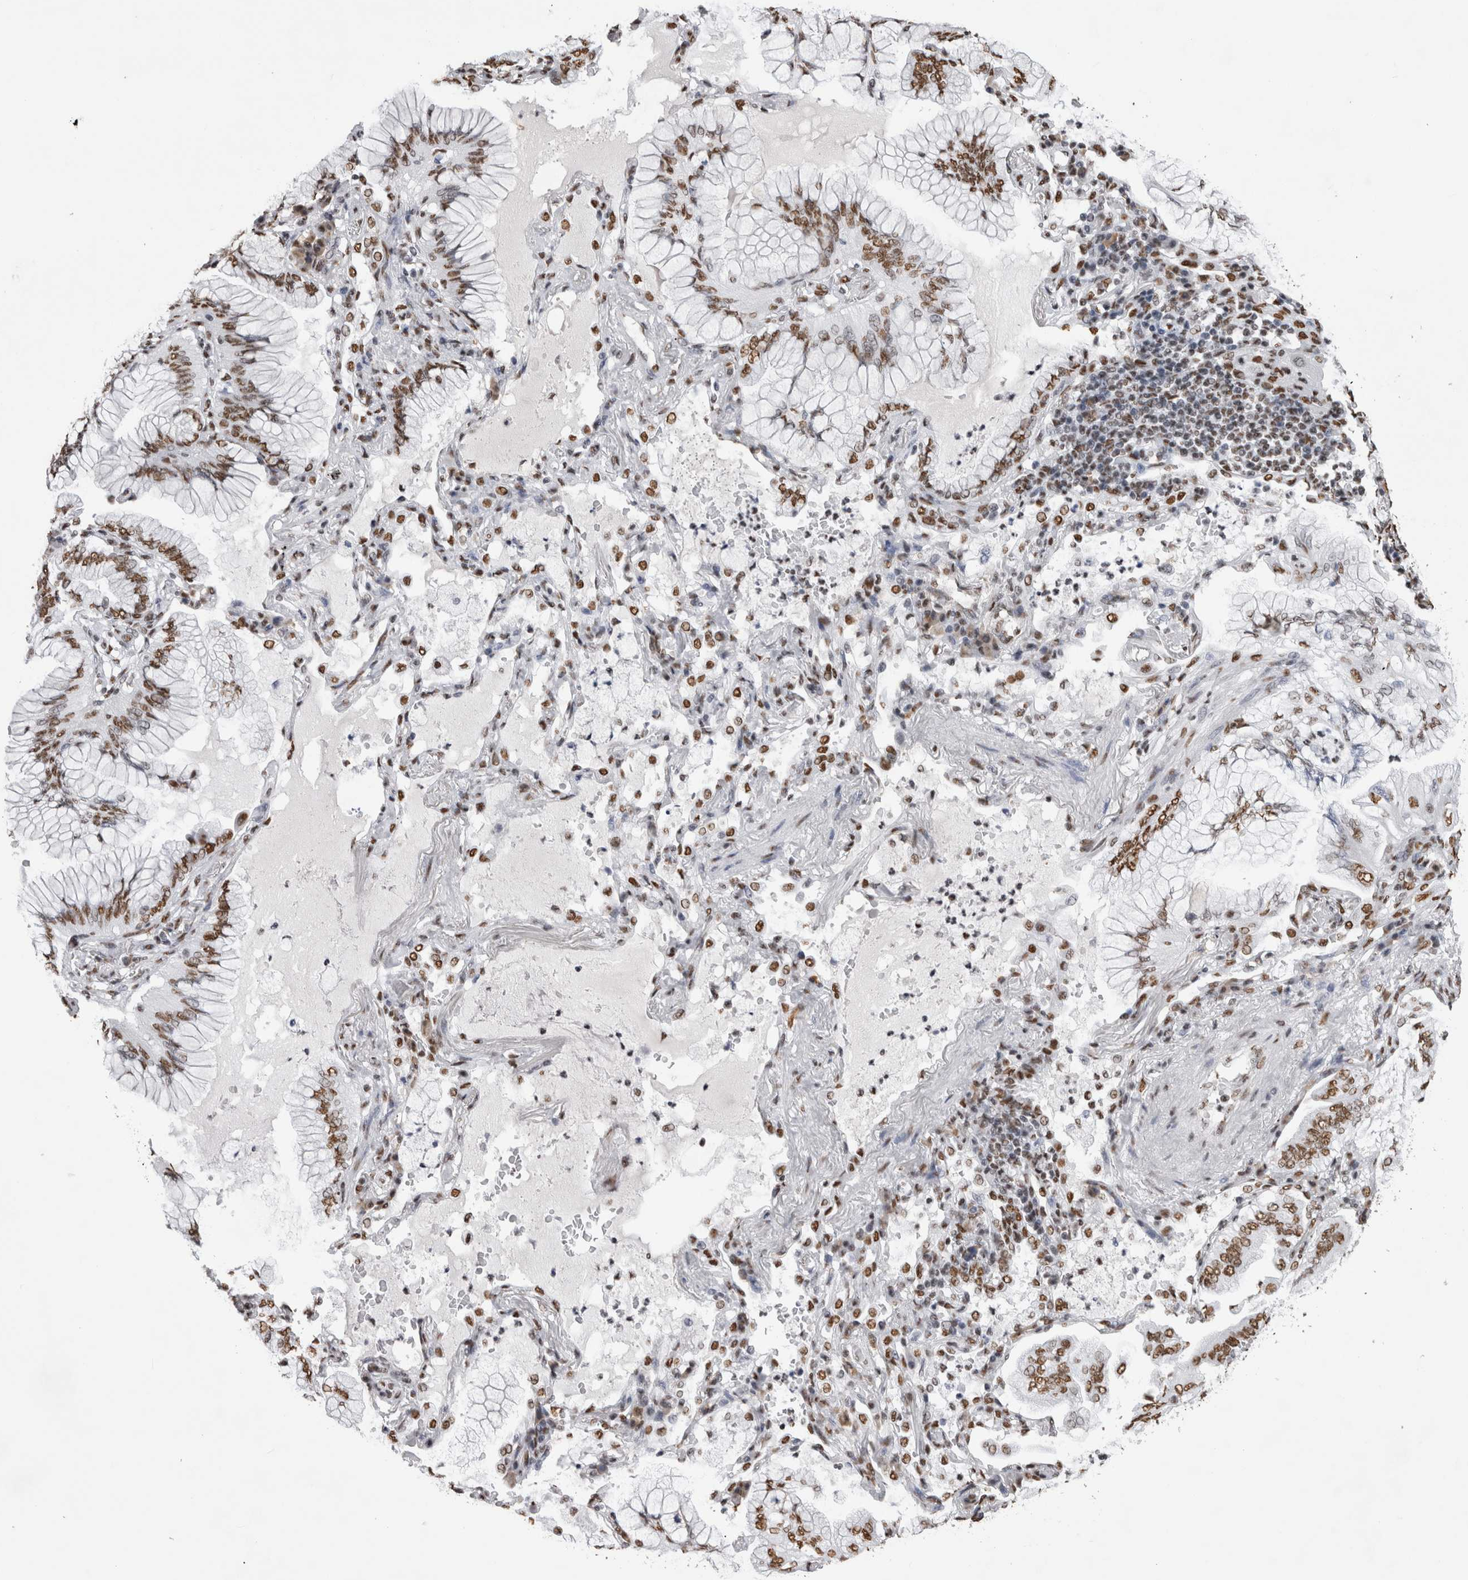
{"staining": {"intensity": "strong", "quantity": ">75%", "location": "nuclear"}, "tissue": "lung cancer", "cell_type": "Tumor cells", "image_type": "cancer", "snomed": [{"axis": "morphology", "description": "Adenocarcinoma, NOS"}, {"axis": "topography", "description": "Lung"}], "caption": "DAB (3,3'-diaminobenzidine) immunohistochemical staining of human lung cancer (adenocarcinoma) displays strong nuclear protein staining in approximately >75% of tumor cells.", "gene": "ALPK3", "patient": {"sex": "female", "age": 70}}